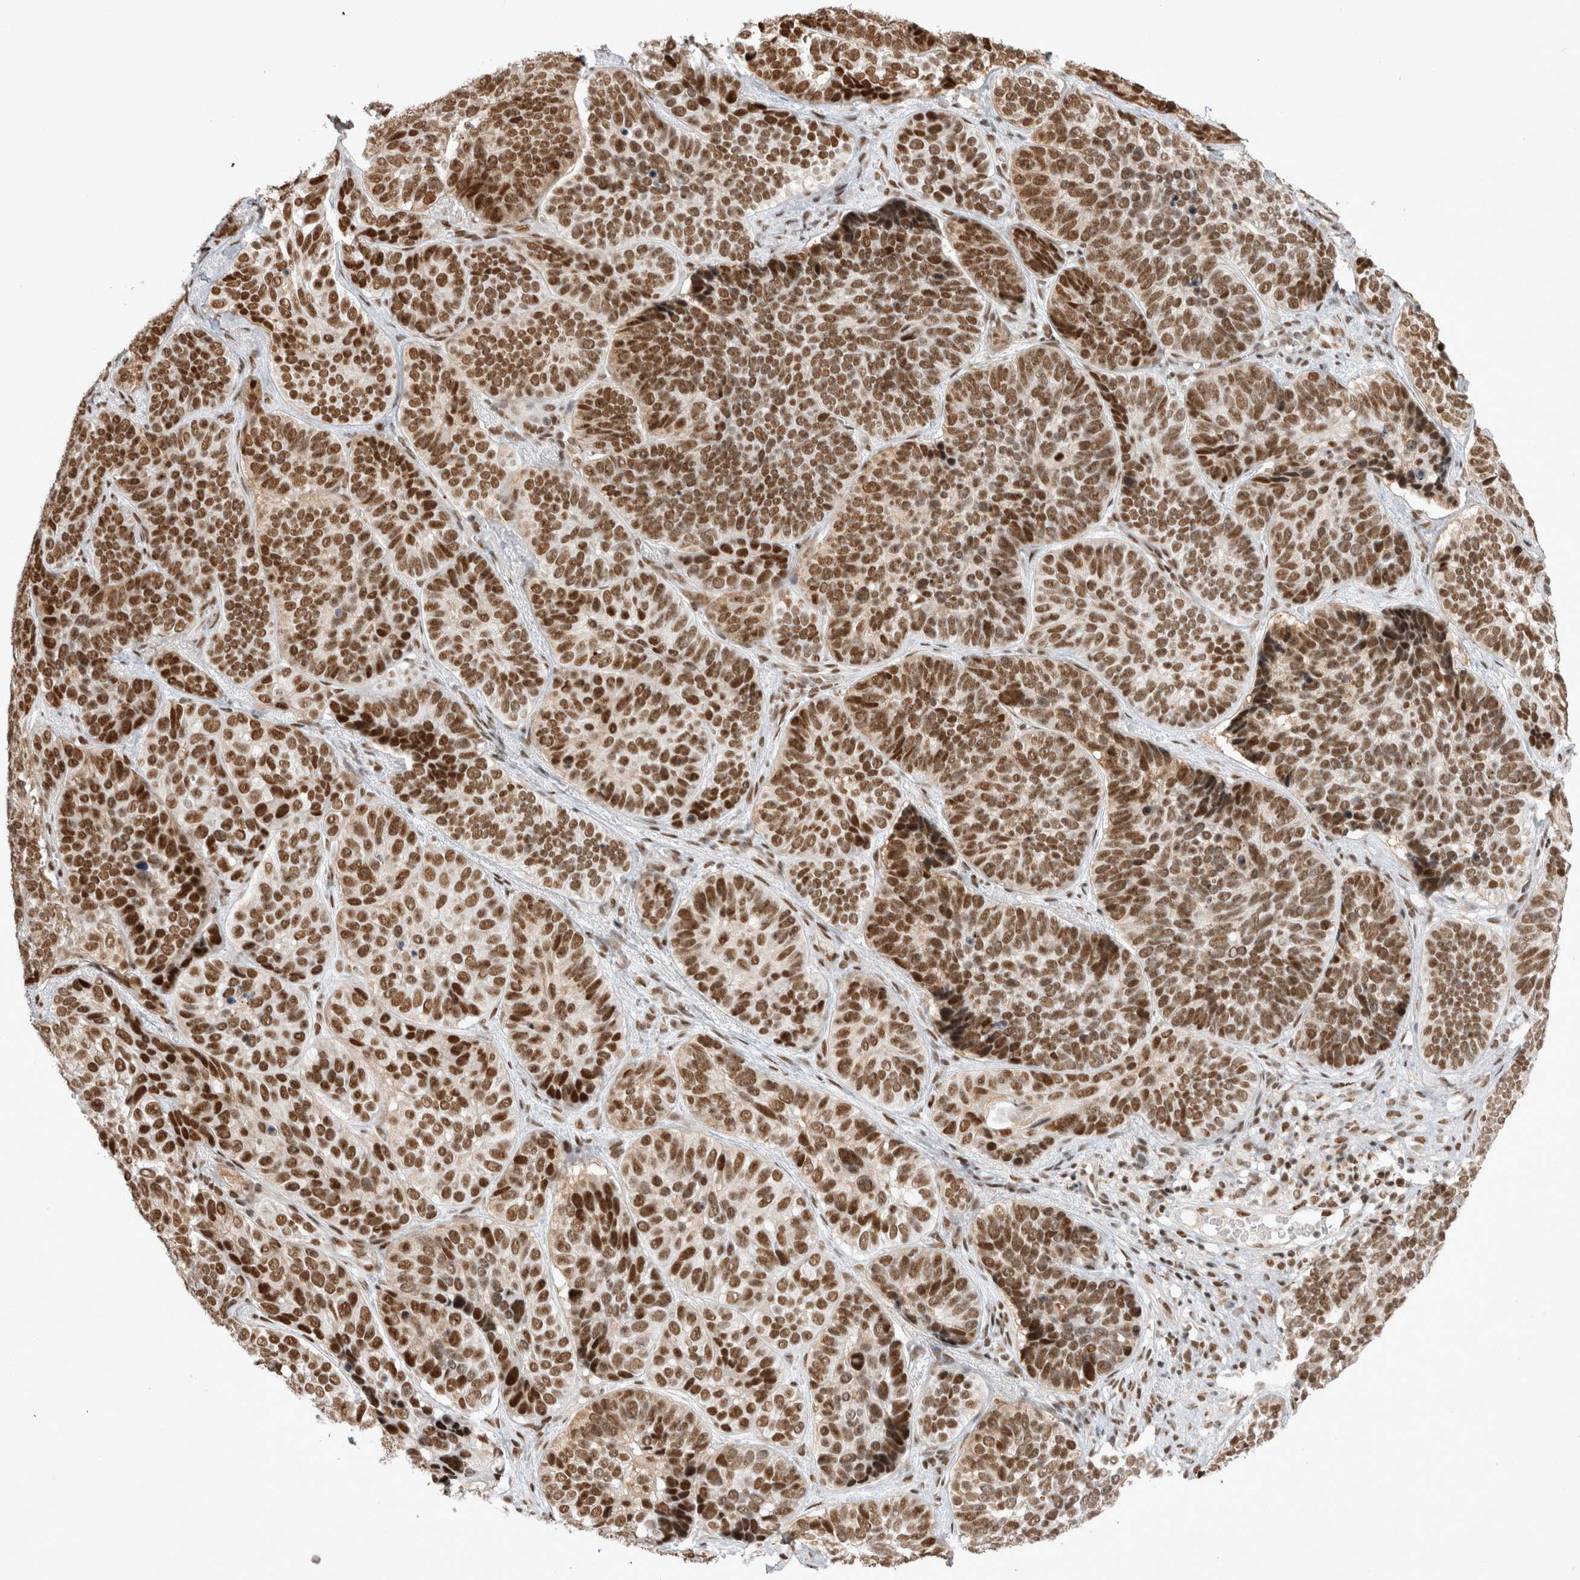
{"staining": {"intensity": "moderate", "quantity": ">75%", "location": "nuclear"}, "tissue": "skin cancer", "cell_type": "Tumor cells", "image_type": "cancer", "snomed": [{"axis": "morphology", "description": "Basal cell carcinoma"}, {"axis": "topography", "description": "Skin"}], "caption": "The immunohistochemical stain labels moderate nuclear staining in tumor cells of skin basal cell carcinoma tissue.", "gene": "EYA2", "patient": {"sex": "male", "age": 62}}